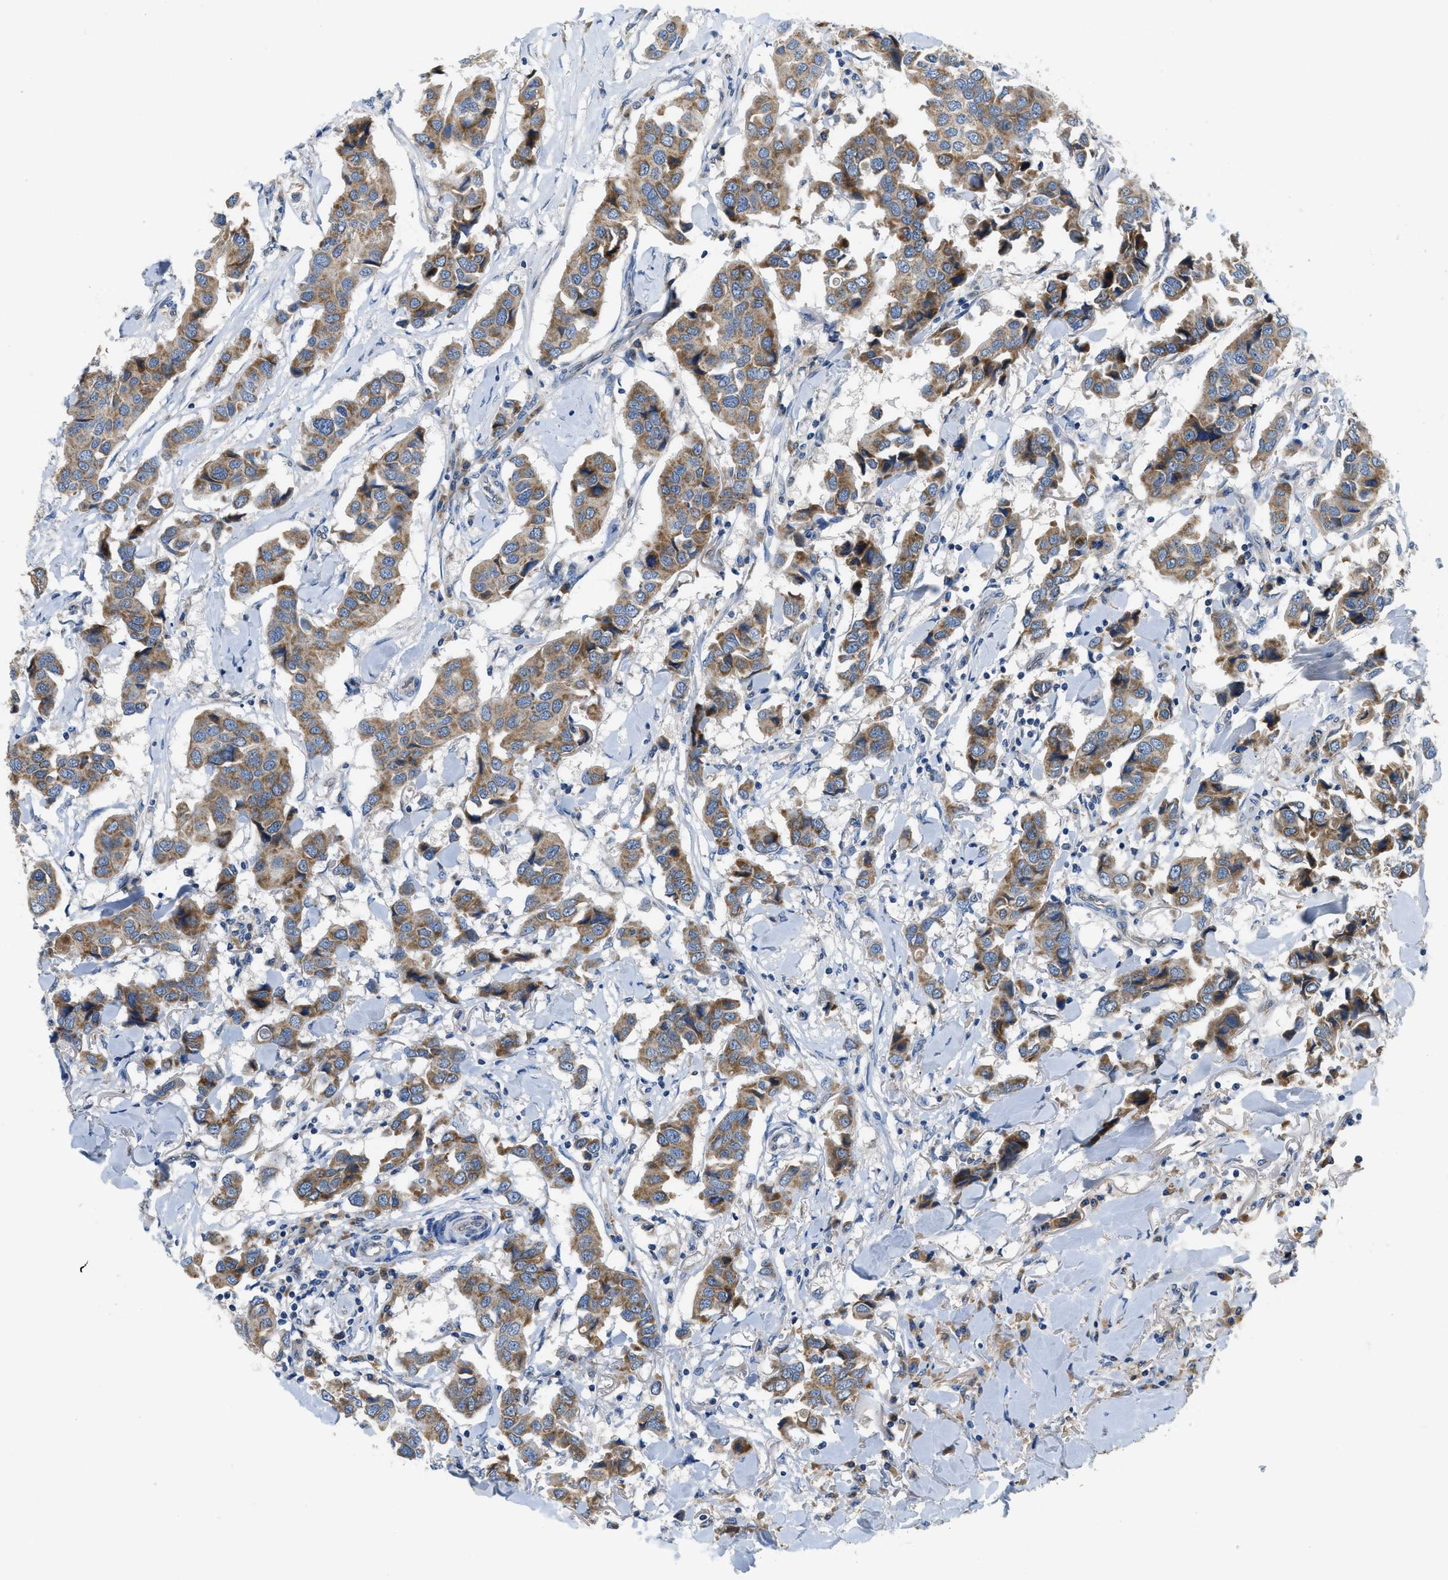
{"staining": {"intensity": "moderate", "quantity": ">75%", "location": "cytoplasmic/membranous"}, "tissue": "breast cancer", "cell_type": "Tumor cells", "image_type": "cancer", "snomed": [{"axis": "morphology", "description": "Duct carcinoma"}, {"axis": "topography", "description": "Breast"}], "caption": "Moderate cytoplasmic/membranous protein expression is seen in approximately >75% of tumor cells in breast cancer (invasive ductal carcinoma).", "gene": "PNKD", "patient": {"sex": "female", "age": 80}}